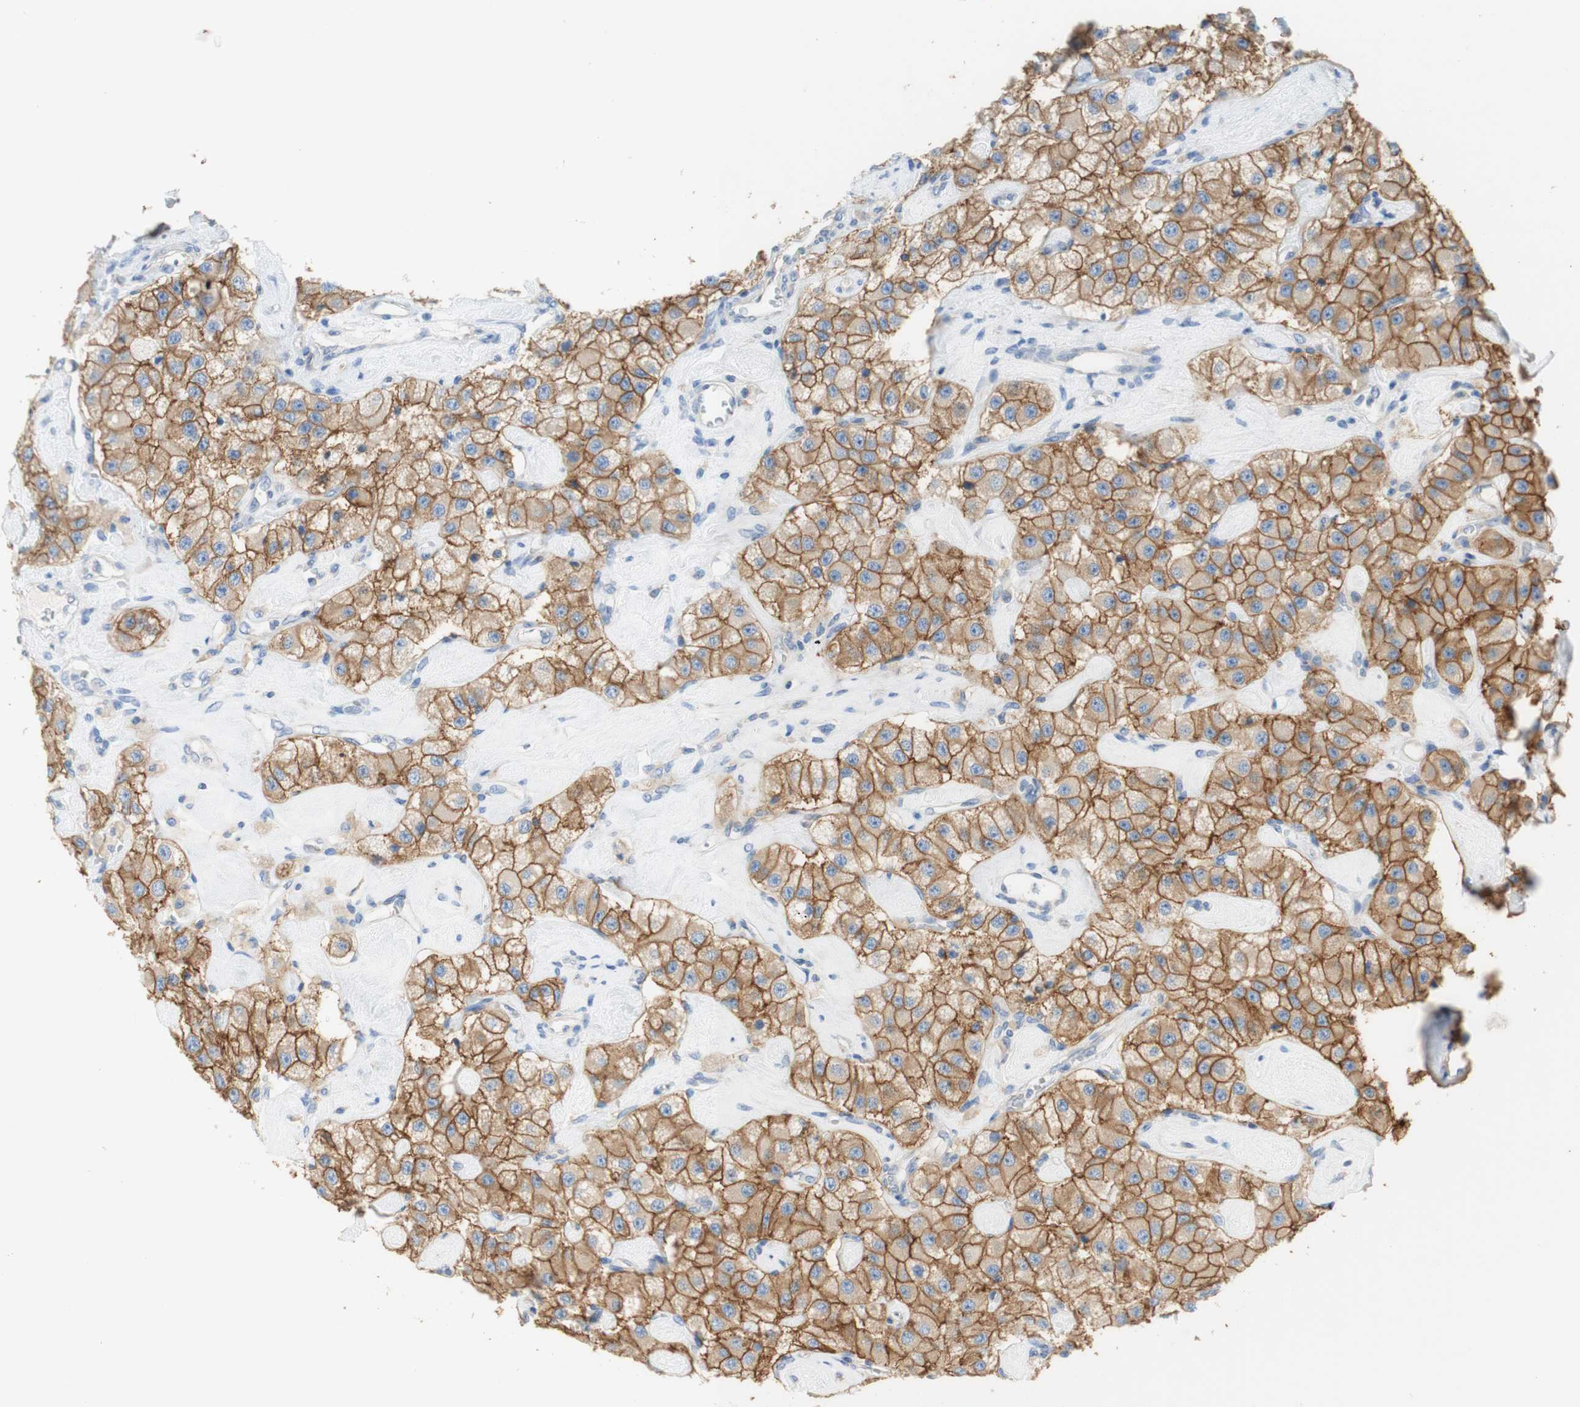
{"staining": {"intensity": "moderate", "quantity": ">75%", "location": "cytoplasmic/membranous"}, "tissue": "carcinoid", "cell_type": "Tumor cells", "image_type": "cancer", "snomed": [{"axis": "morphology", "description": "Carcinoid, malignant, NOS"}, {"axis": "topography", "description": "Pancreas"}], "caption": "Approximately >75% of tumor cells in human carcinoid exhibit moderate cytoplasmic/membranous protein positivity as visualized by brown immunohistochemical staining.", "gene": "ATP2B1", "patient": {"sex": "male", "age": 41}}